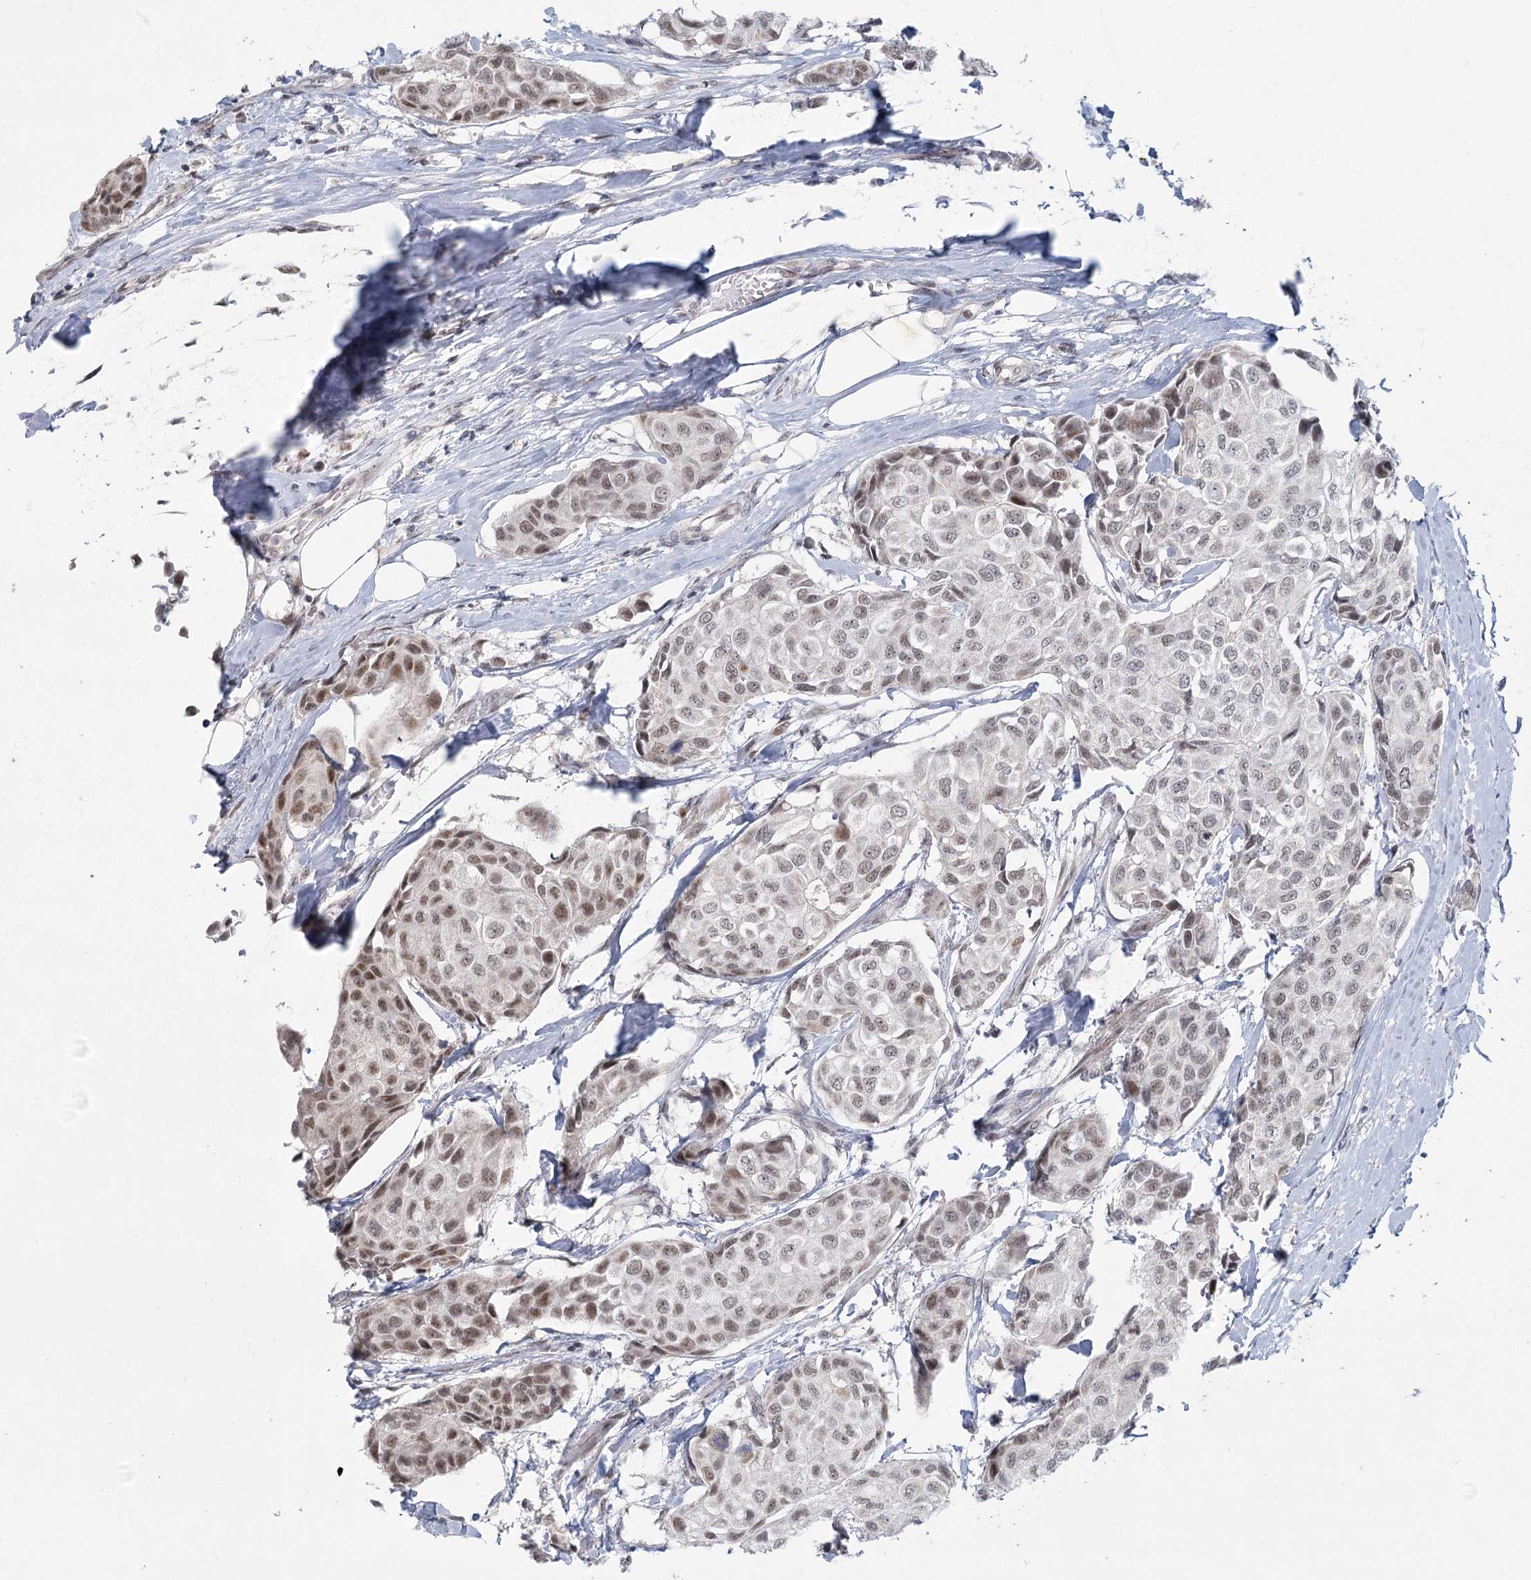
{"staining": {"intensity": "moderate", "quantity": "25%-75%", "location": "nuclear"}, "tissue": "breast cancer", "cell_type": "Tumor cells", "image_type": "cancer", "snomed": [{"axis": "morphology", "description": "Duct carcinoma"}, {"axis": "topography", "description": "Breast"}], "caption": "A brown stain highlights moderate nuclear positivity of a protein in breast infiltrating ductal carcinoma tumor cells. The staining was performed using DAB (3,3'-diaminobenzidine) to visualize the protein expression in brown, while the nuclei were stained in blue with hematoxylin (Magnification: 20x).", "gene": "CIB4", "patient": {"sex": "female", "age": 80}}